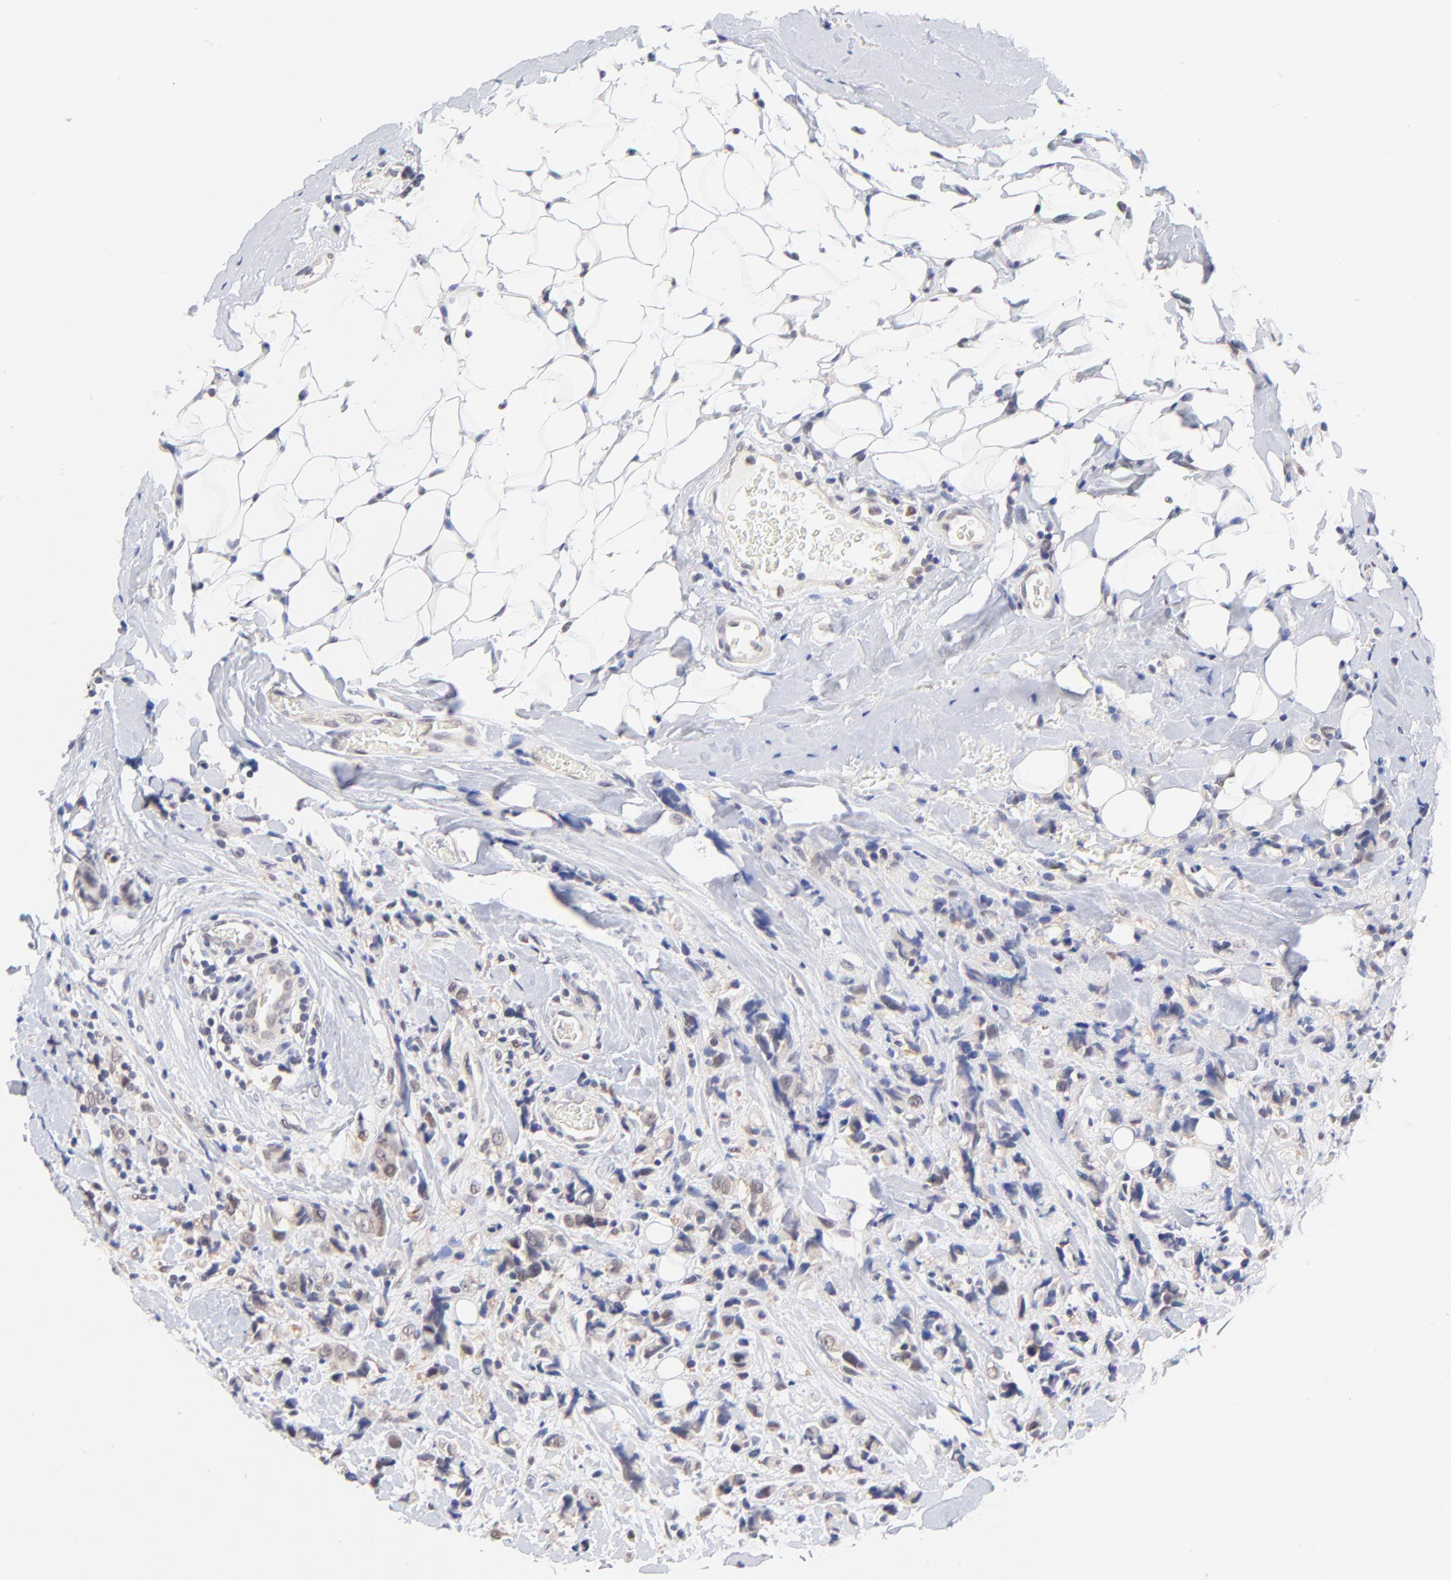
{"staining": {"intensity": "weak", "quantity": "<25%", "location": "nuclear"}, "tissue": "breast cancer", "cell_type": "Tumor cells", "image_type": "cancer", "snomed": [{"axis": "morphology", "description": "Lobular carcinoma"}, {"axis": "topography", "description": "Breast"}], "caption": "Breast lobular carcinoma was stained to show a protein in brown. There is no significant staining in tumor cells.", "gene": "TXNL1", "patient": {"sex": "female", "age": 57}}